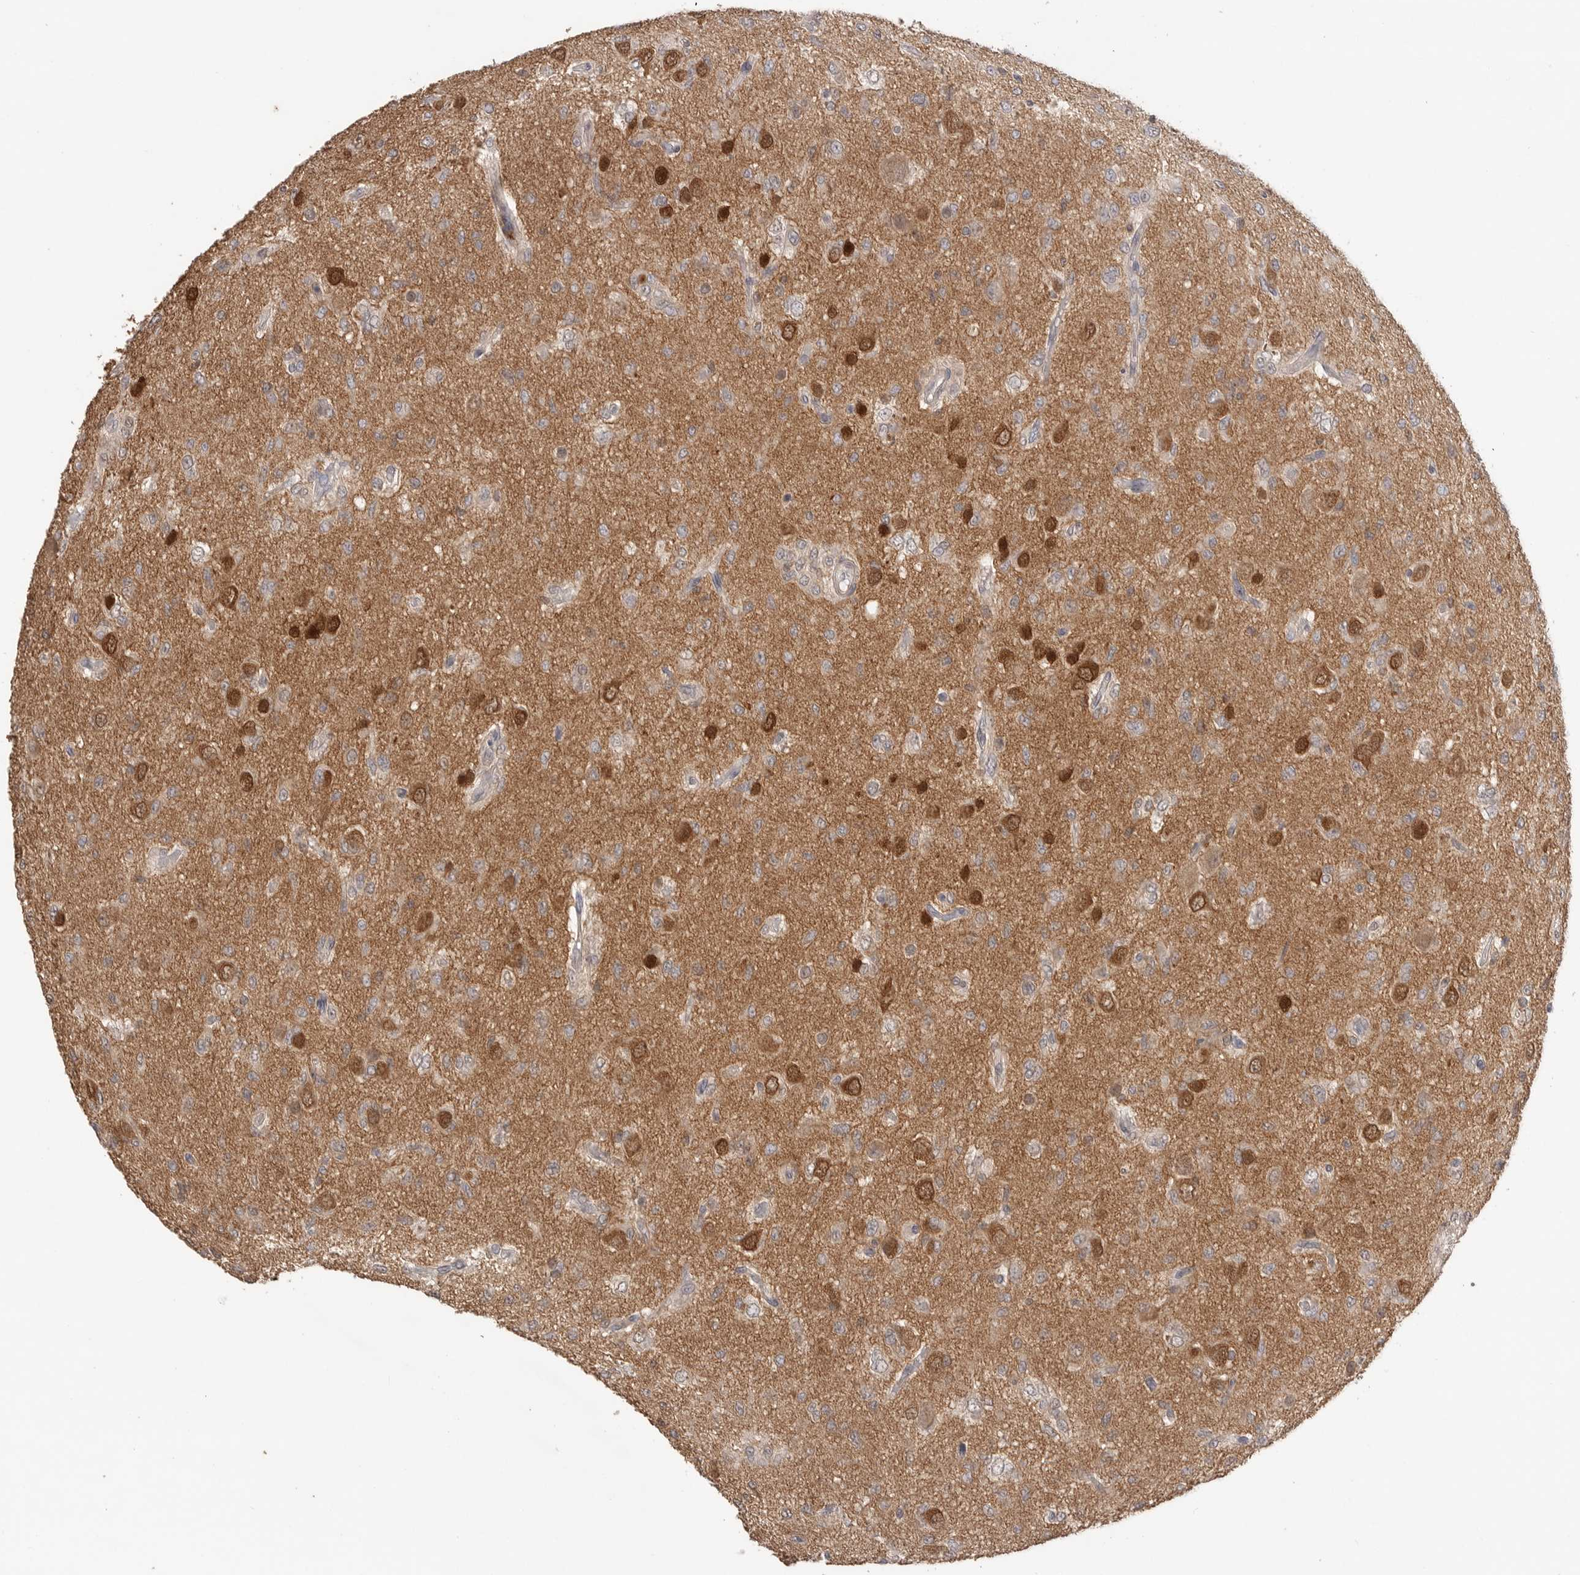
{"staining": {"intensity": "negative", "quantity": "none", "location": "none"}, "tissue": "glioma", "cell_type": "Tumor cells", "image_type": "cancer", "snomed": [{"axis": "morphology", "description": "Glioma, malignant, High grade"}, {"axis": "topography", "description": "Brain"}], "caption": "A high-resolution histopathology image shows IHC staining of malignant glioma (high-grade), which shows no significant positivity in tumor cells.", "gene": "MAP2K1", "patient": {"sex": "female", "age": 59}}